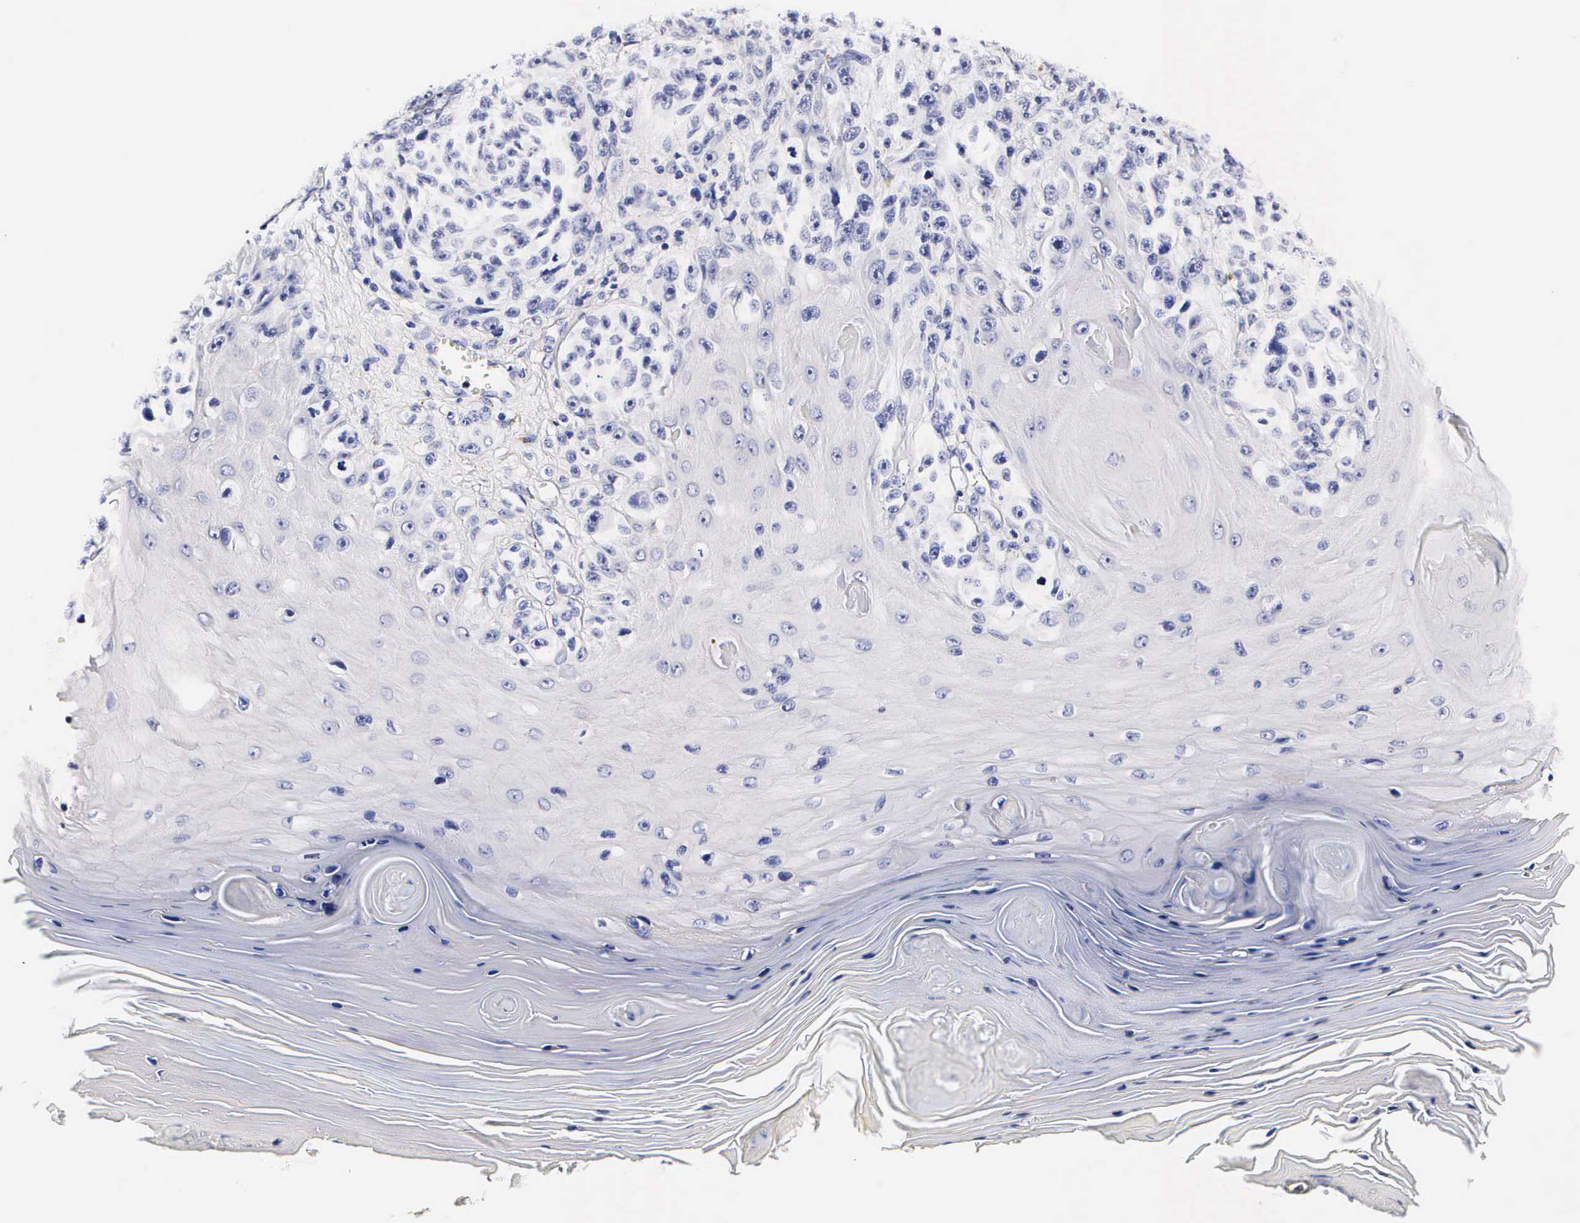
{"staining": {"intensity": "negative", "quantity": "none", "location": "none"}, "tissue": "melanoma", "cell_type": "Tumor cells", "image_type": "cancer", "snomed": [{"axis": "morphology", "description": "Malignant melanoma, NOS"}, {"axis": "topography", "description": "Skin"}], "caption": "This micrograph is of melanoma stained with immunohistochemistry to label a protein in brown with the nuclei are counter-stained blue. There is no expression in tumor cells.", "gene": "RNASE6", "patient": {"sex": "female", "age": 82}}